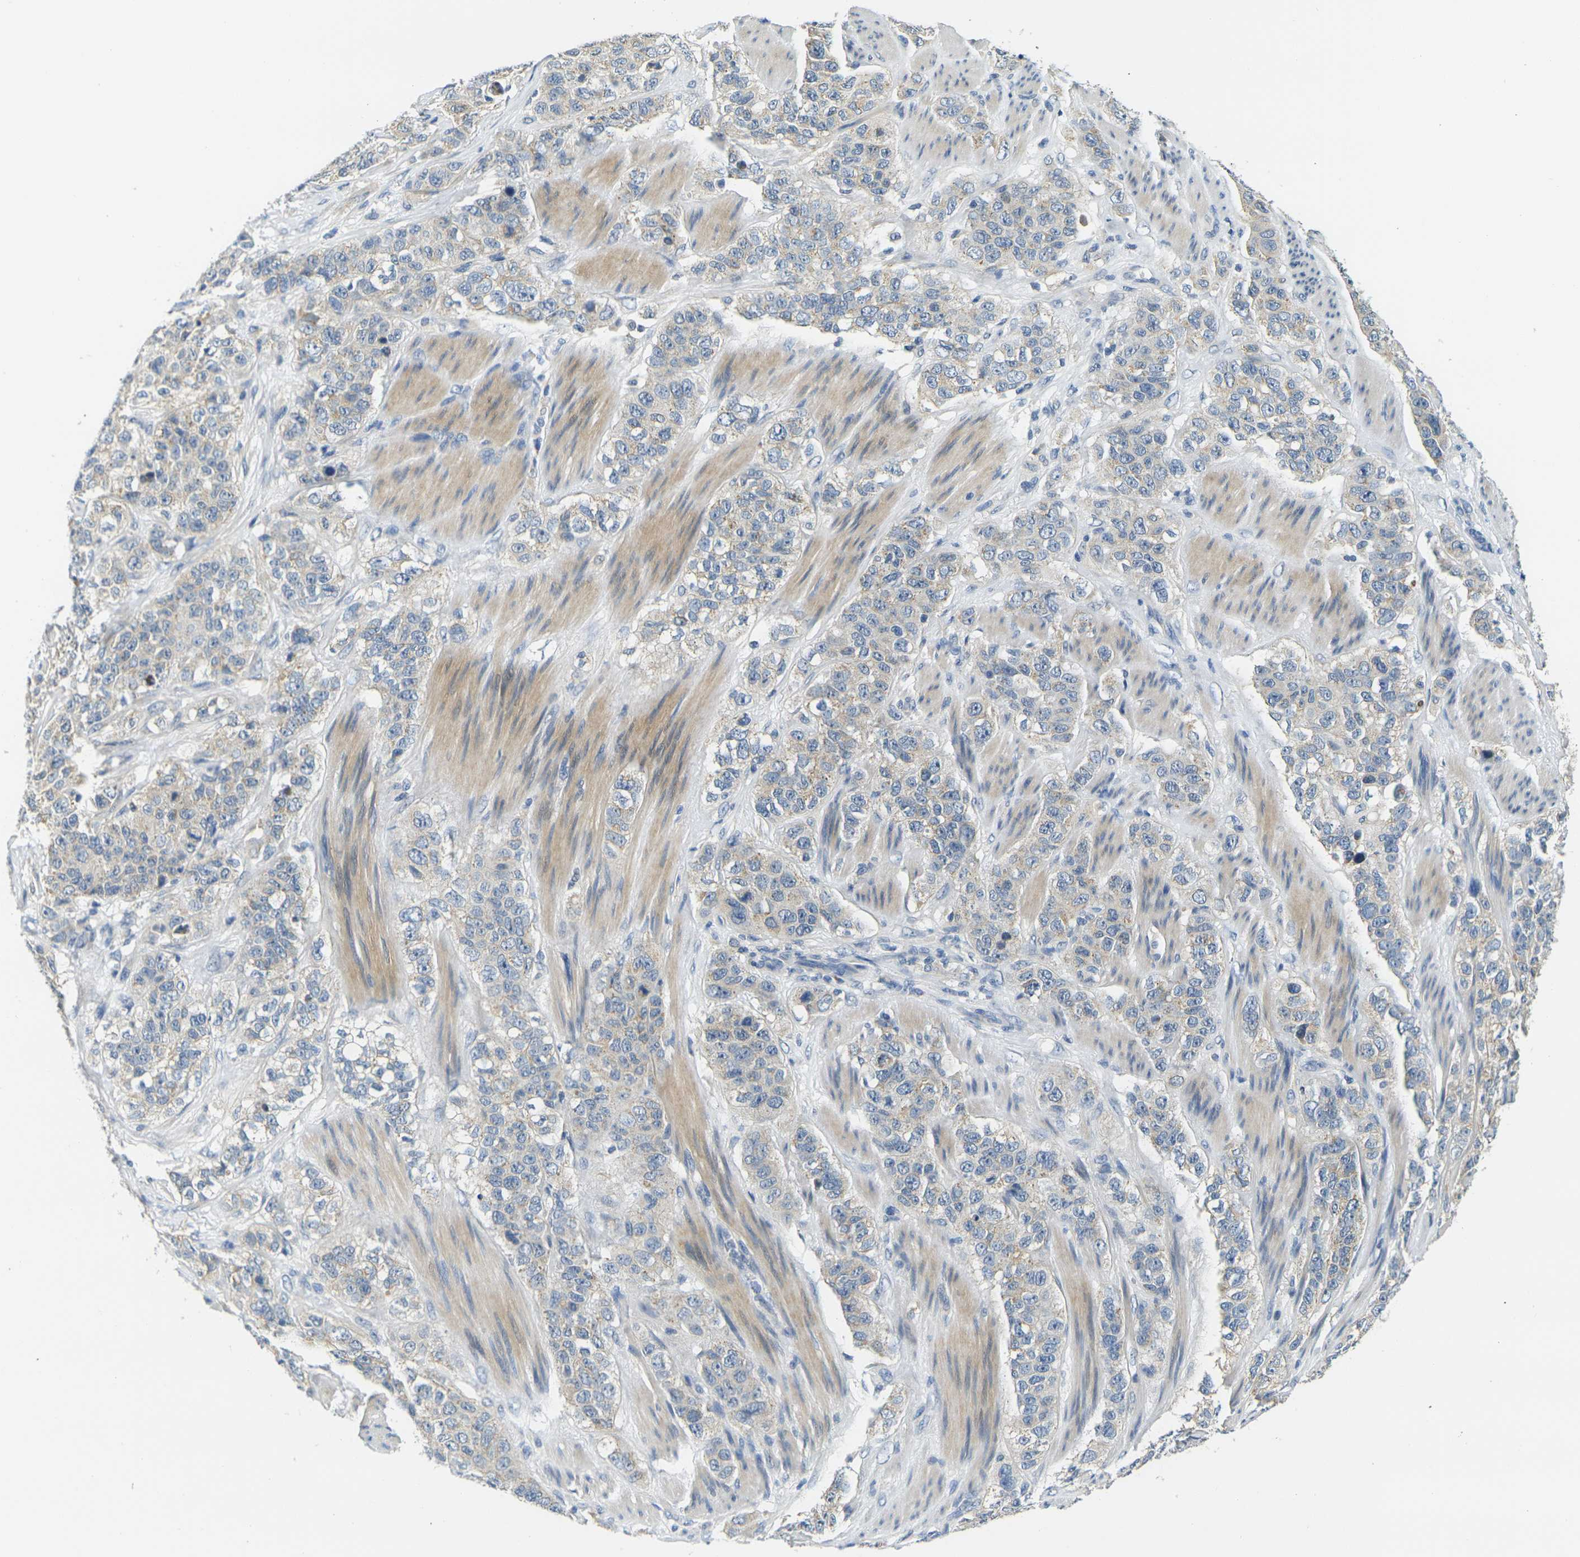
{"staining": {"intensity": "negative", "quantity": "none", "location": "none"}, "tissue": "stomach cancer", "cell_type": "Tumor cells", "image_type": "cancer", "snomed": [{"axis": "morphology", "description": "Adenocarcinoma, NOS"}, {"axis": "topography", "description": "Stomach"}], "caption": "Image shows no significant protein expression in tumor cells of stomach cancer (adenocarcinoma).", "gene": "SHISAL2B", "patient": {"sex": "male", "age": 48}}